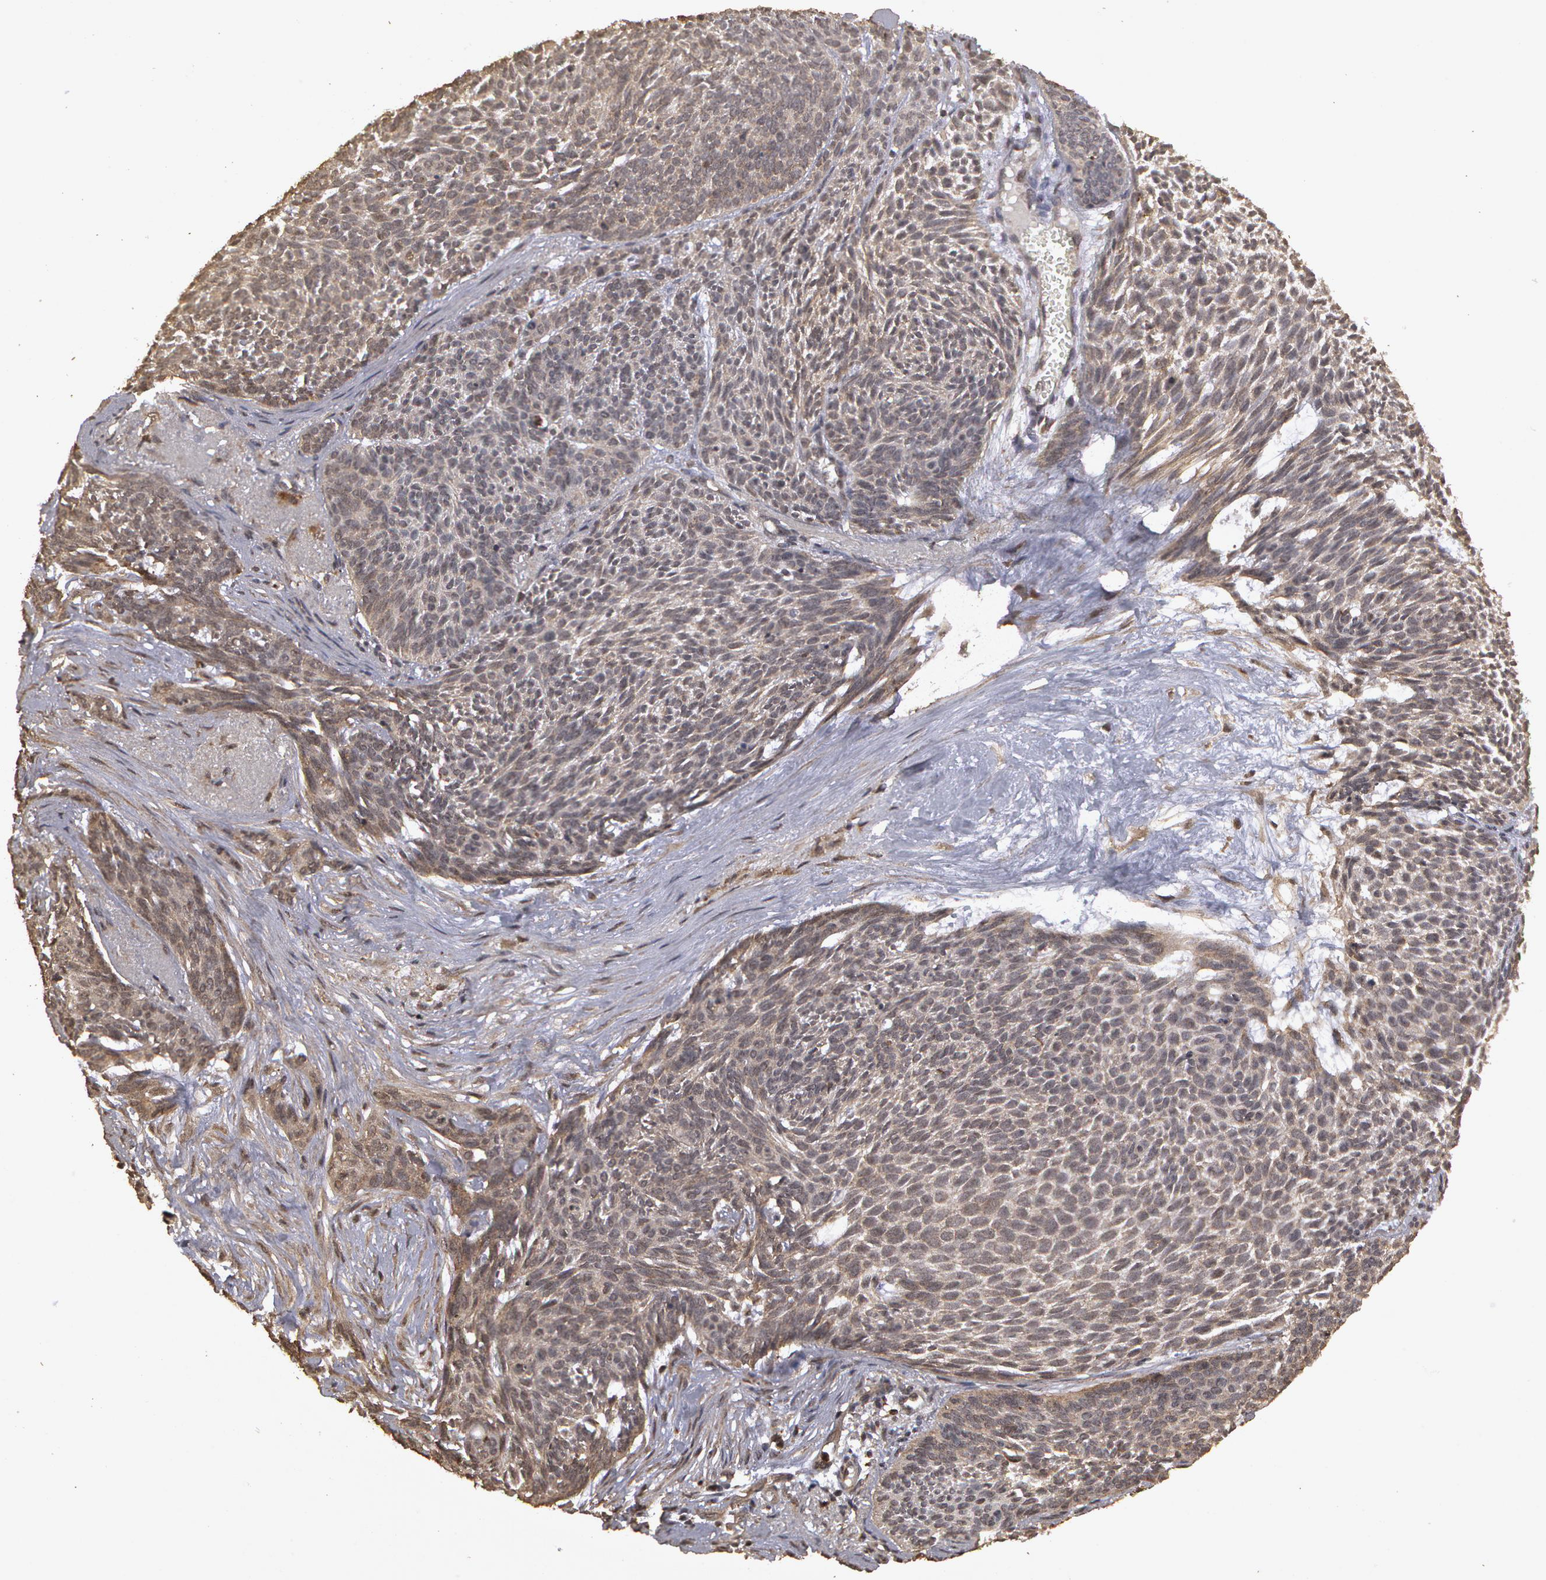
{"staining": {"intensity": "negative", "quantity": "none", "location": "none"}, "tissue": "skin cancer", "cell_type": "Tumor cells", "image_type": "cancer", "snomed": [{"axis": "morphology", "description": "Basal cell carcinoma"}, {"axis": "topography", "description": "Skin"}], "caption": "This histopathology image is of skin cancer (basal cell carcinoma) stained with IHC to label a protein in brown with the nuclei are counter-stained blue. There is no staining in tumor cells. The staining was performed using DAB to visualize the protein expression in brown, while the nuclei were stained in blue with hematoxylin (Magnification: 20x).", "gene": "CALR", "patient": {"sex": "male", "age": 84}}